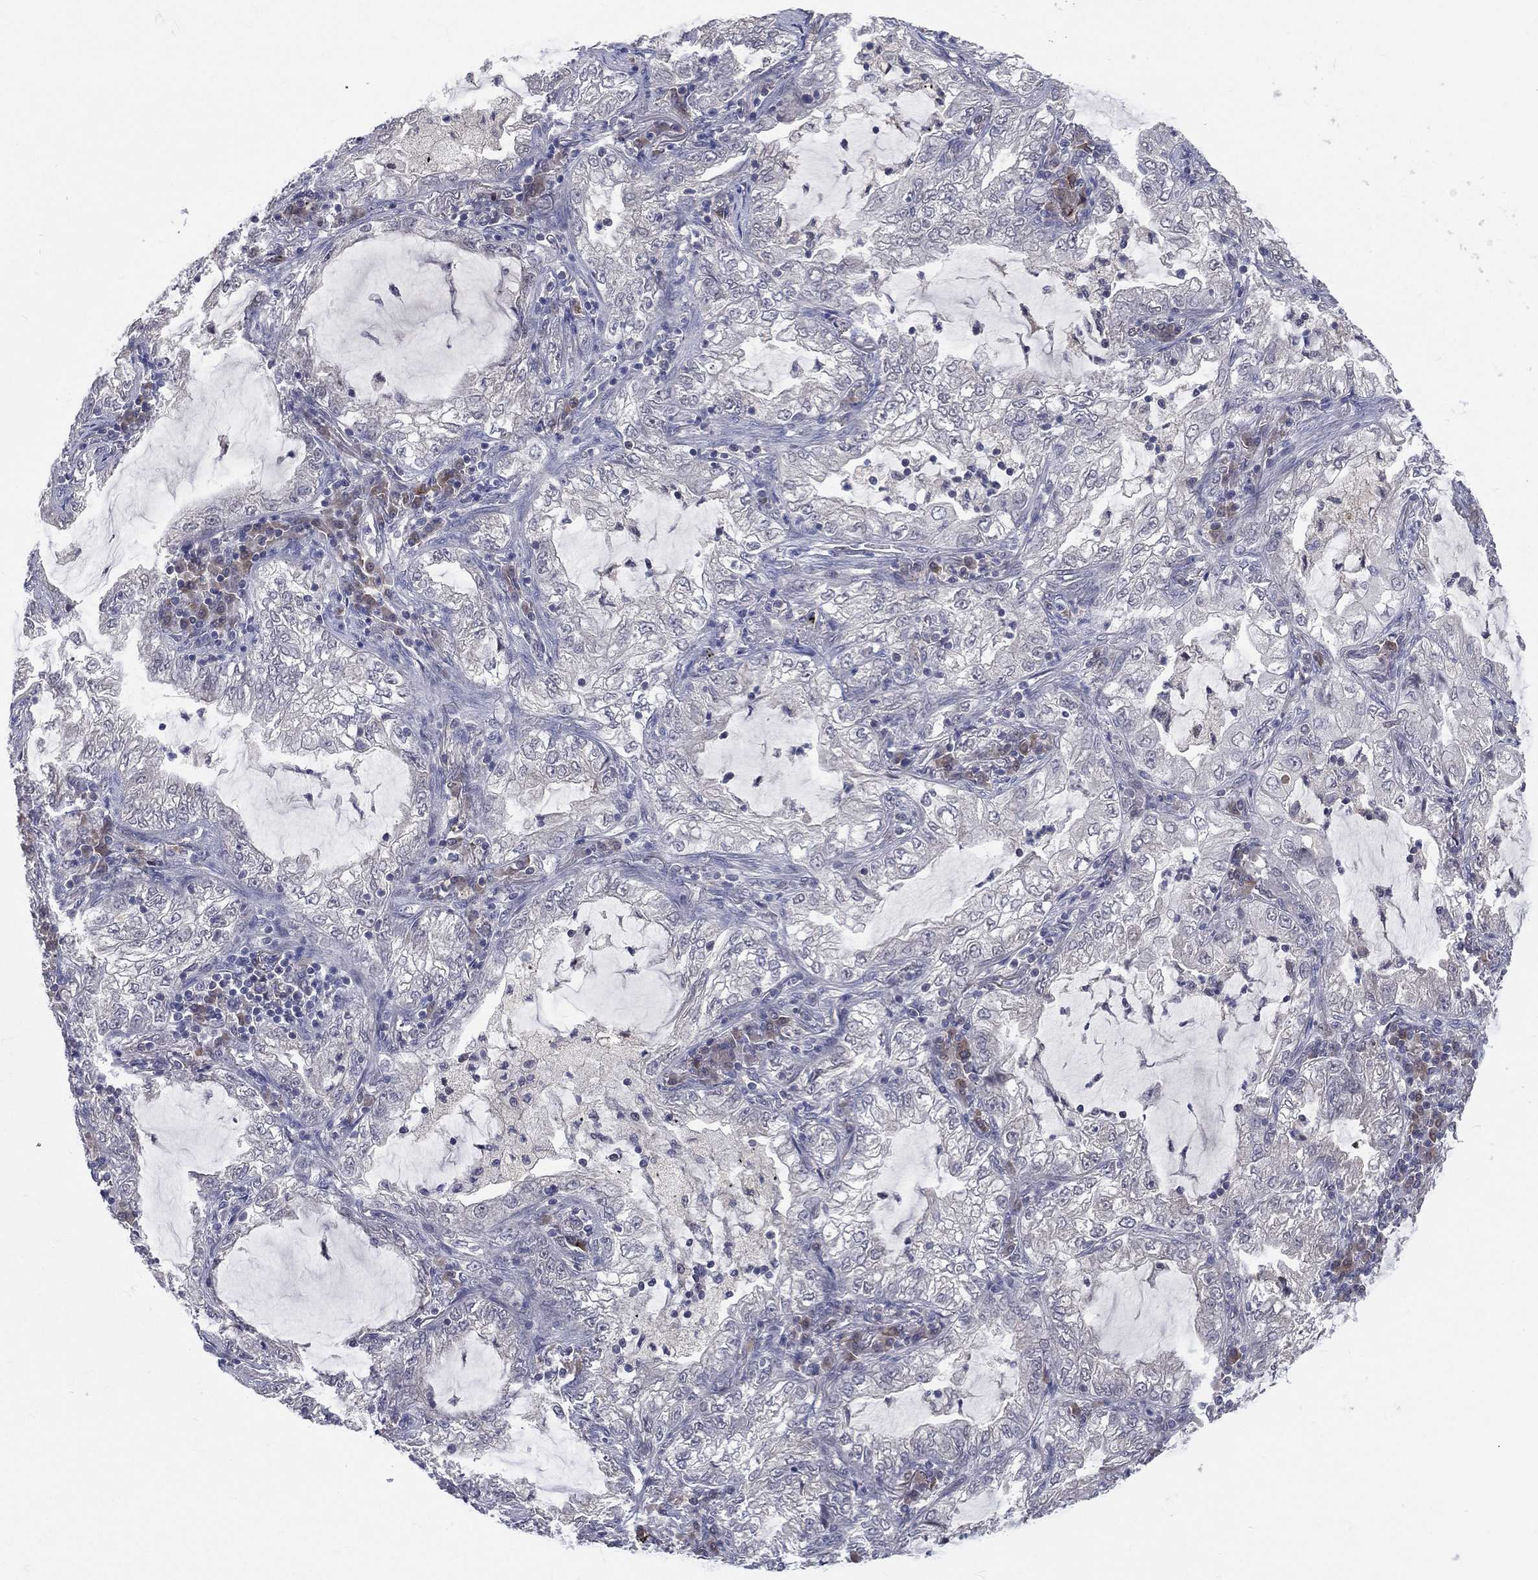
{"staining": {"intensity": "negative", "quantity": "none", "location": "none"}, "tissue": "lung cancer", "cell_type": "Tumor cells", "image_type": "cancer", "snomed": [{"axis": "morphology", "description": "Adenocarcinoma, NOS"}, {"axis": "topography", "description": "Lung"}], "caption": "Immunohistochemistry of human adenocarcinoma (lung) shows no positivity in tumor cells. Nuclei are stained in blue.", "gene": "DLG4", "patient": {"sex": "female", "age": 73}}